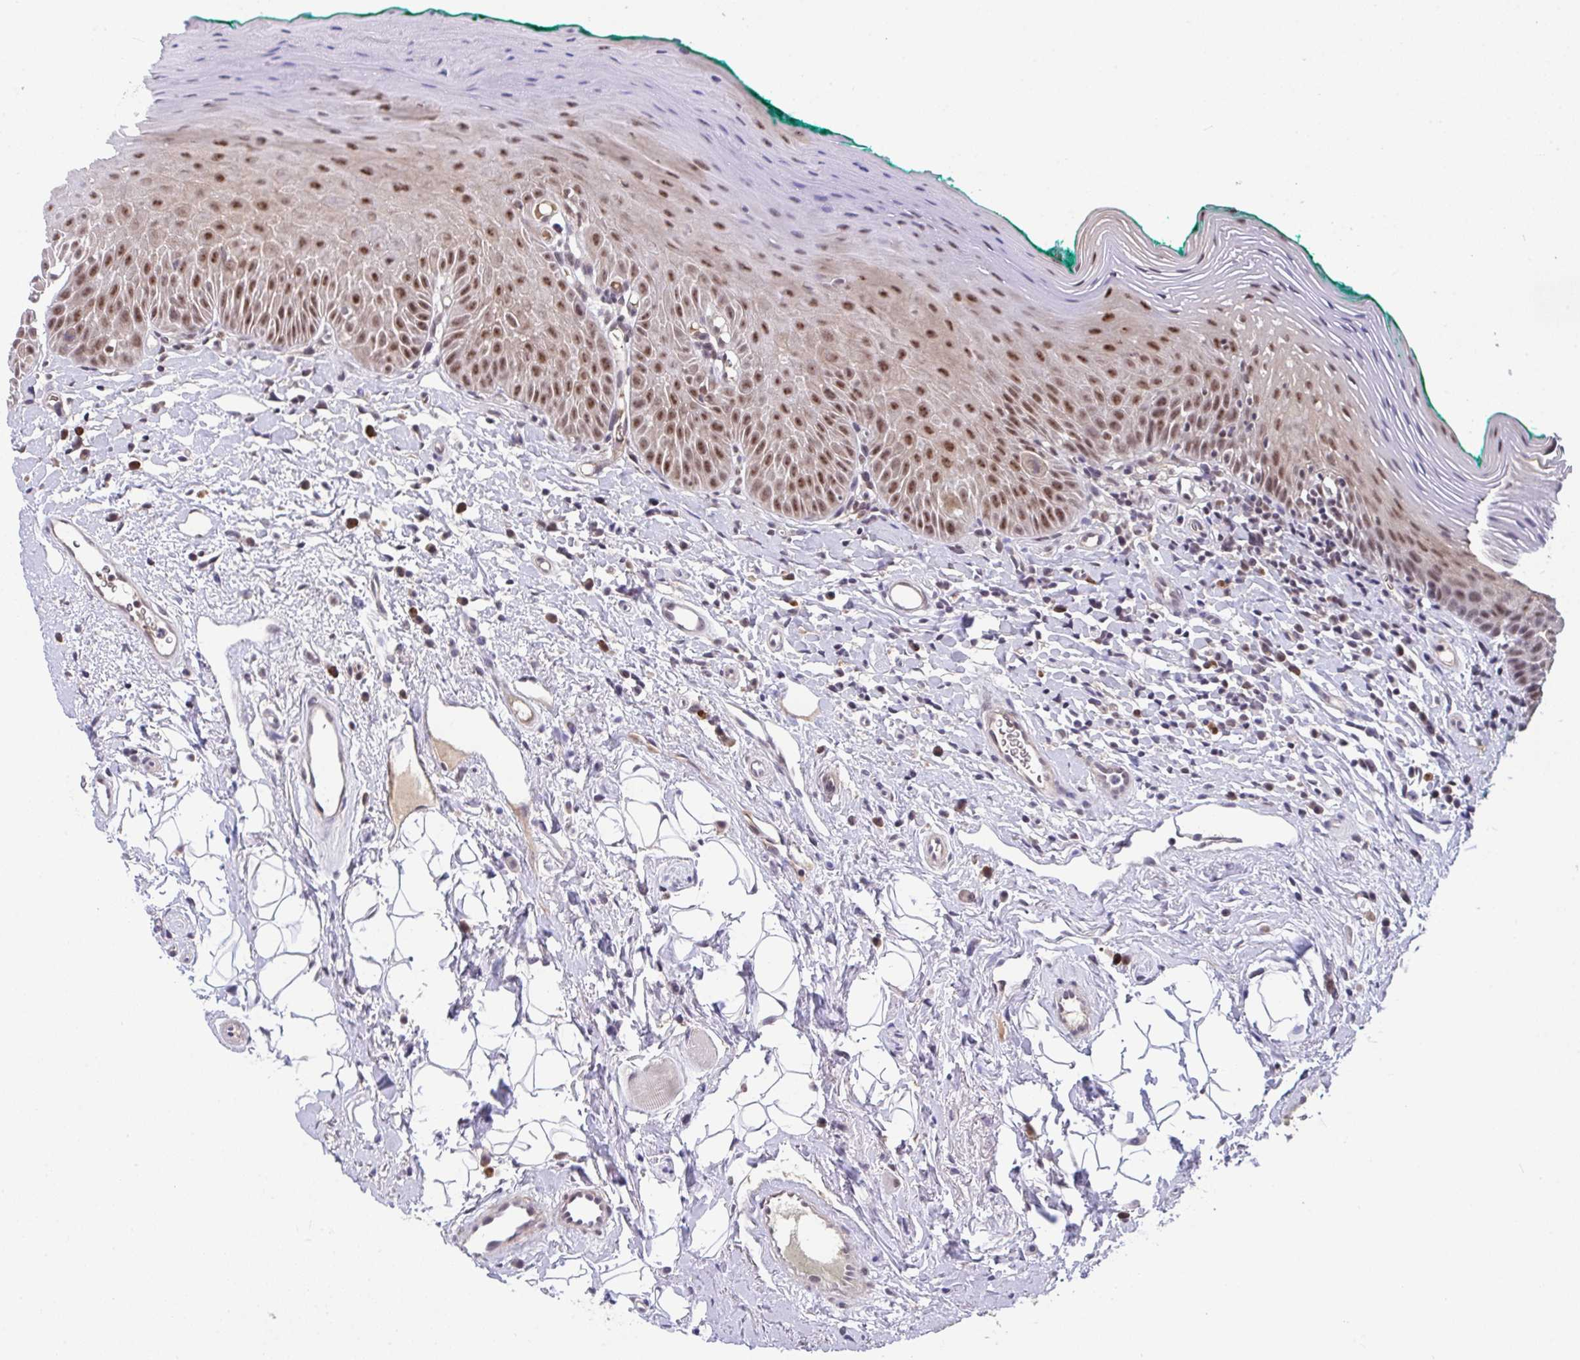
{"staining": {"intensity": "moderate", "quantity": ">75%", "location": "nuclear"}, "tissue": "oral mucosa", "cell_type": "Squamous epithelial cells", "image_type": "normal", "snomed": [{"axis": "morphology", "description": "Normal tissue, NOS"}, {"axis": "topography", "description": "Oral tissue"}, {"axis": "topography", "description": "Tounge, NOS"}], "caption": "High-magnification brightfield microscopy of unremarkable oral mucosa stained with DAB (3,3'-diaminobenzidine) (brown) and counterstained with hematoxylin (blue). squamous epithelial cells exhibit moderate nuclear positivity is present in about>75% of cells.", "gene": "RBBP6", "patient": {"sex": "male", "age": 83}}